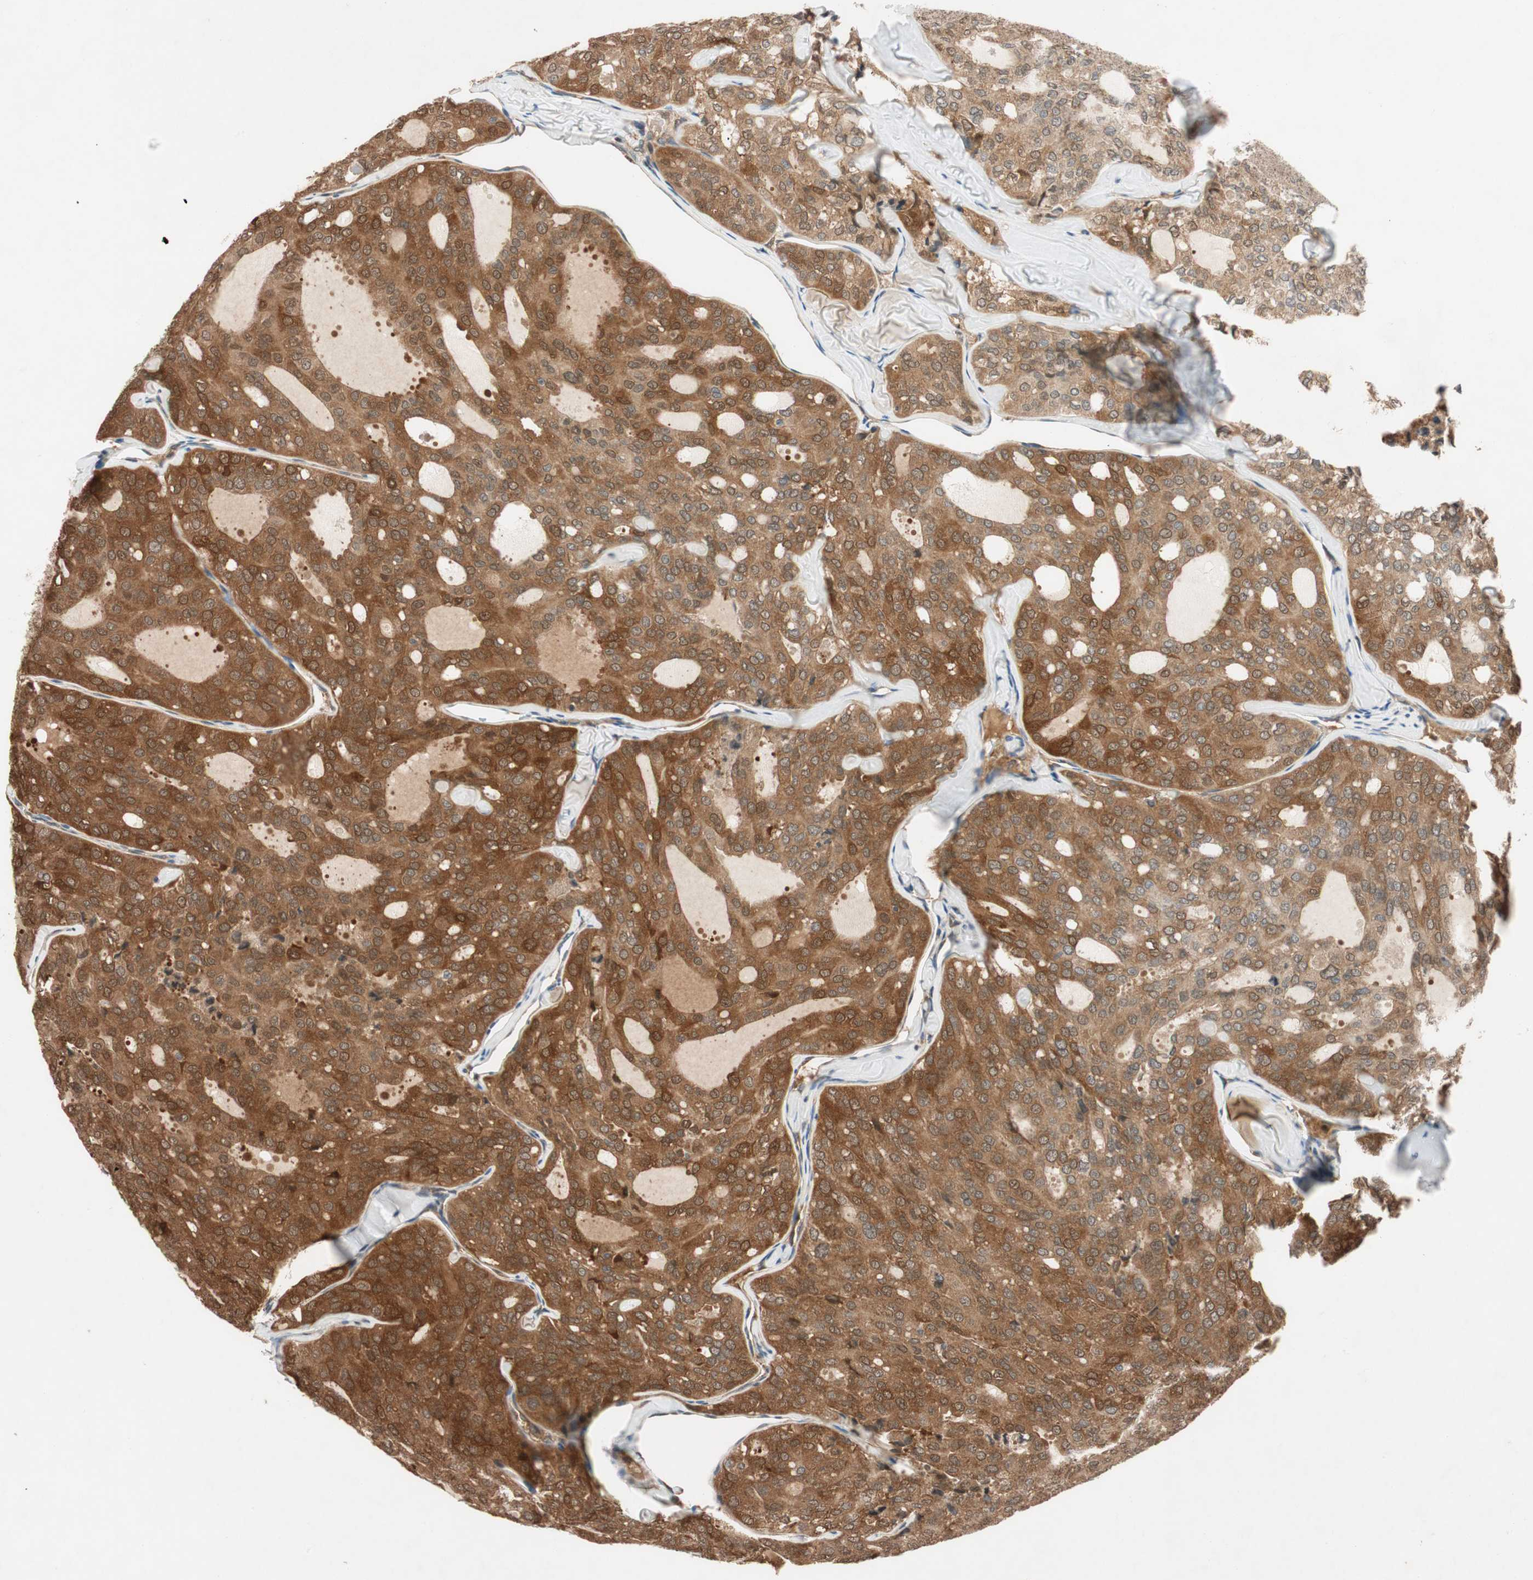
{"staining": {"intensity": "moderate", "quantity": ">75%", "location": "cytoplasmic/membranous"}, "tissue": "thyroid cancer", "cell_type": "Tumor cells", "image_type": "cancer", "snomed": [{"axis": "morphology", "description": "Follicular adenoma carcinoma, NOS"}, {"axis": "topography", "description": "Thyroid gland"}], "caption": "High-power microscopy captured an immunohistochemistry (IHC) histopathology image of thyroid cancer, revealing moderate cytoplasmic/membranous staining in about >75% of tumor cells. (Stains: DAB in brown, nuclei in blue, Microscopy: brightfield microscopy at high magnification).", "gene": "GCLM", "patient": {"sex": "male", "age": 75}}